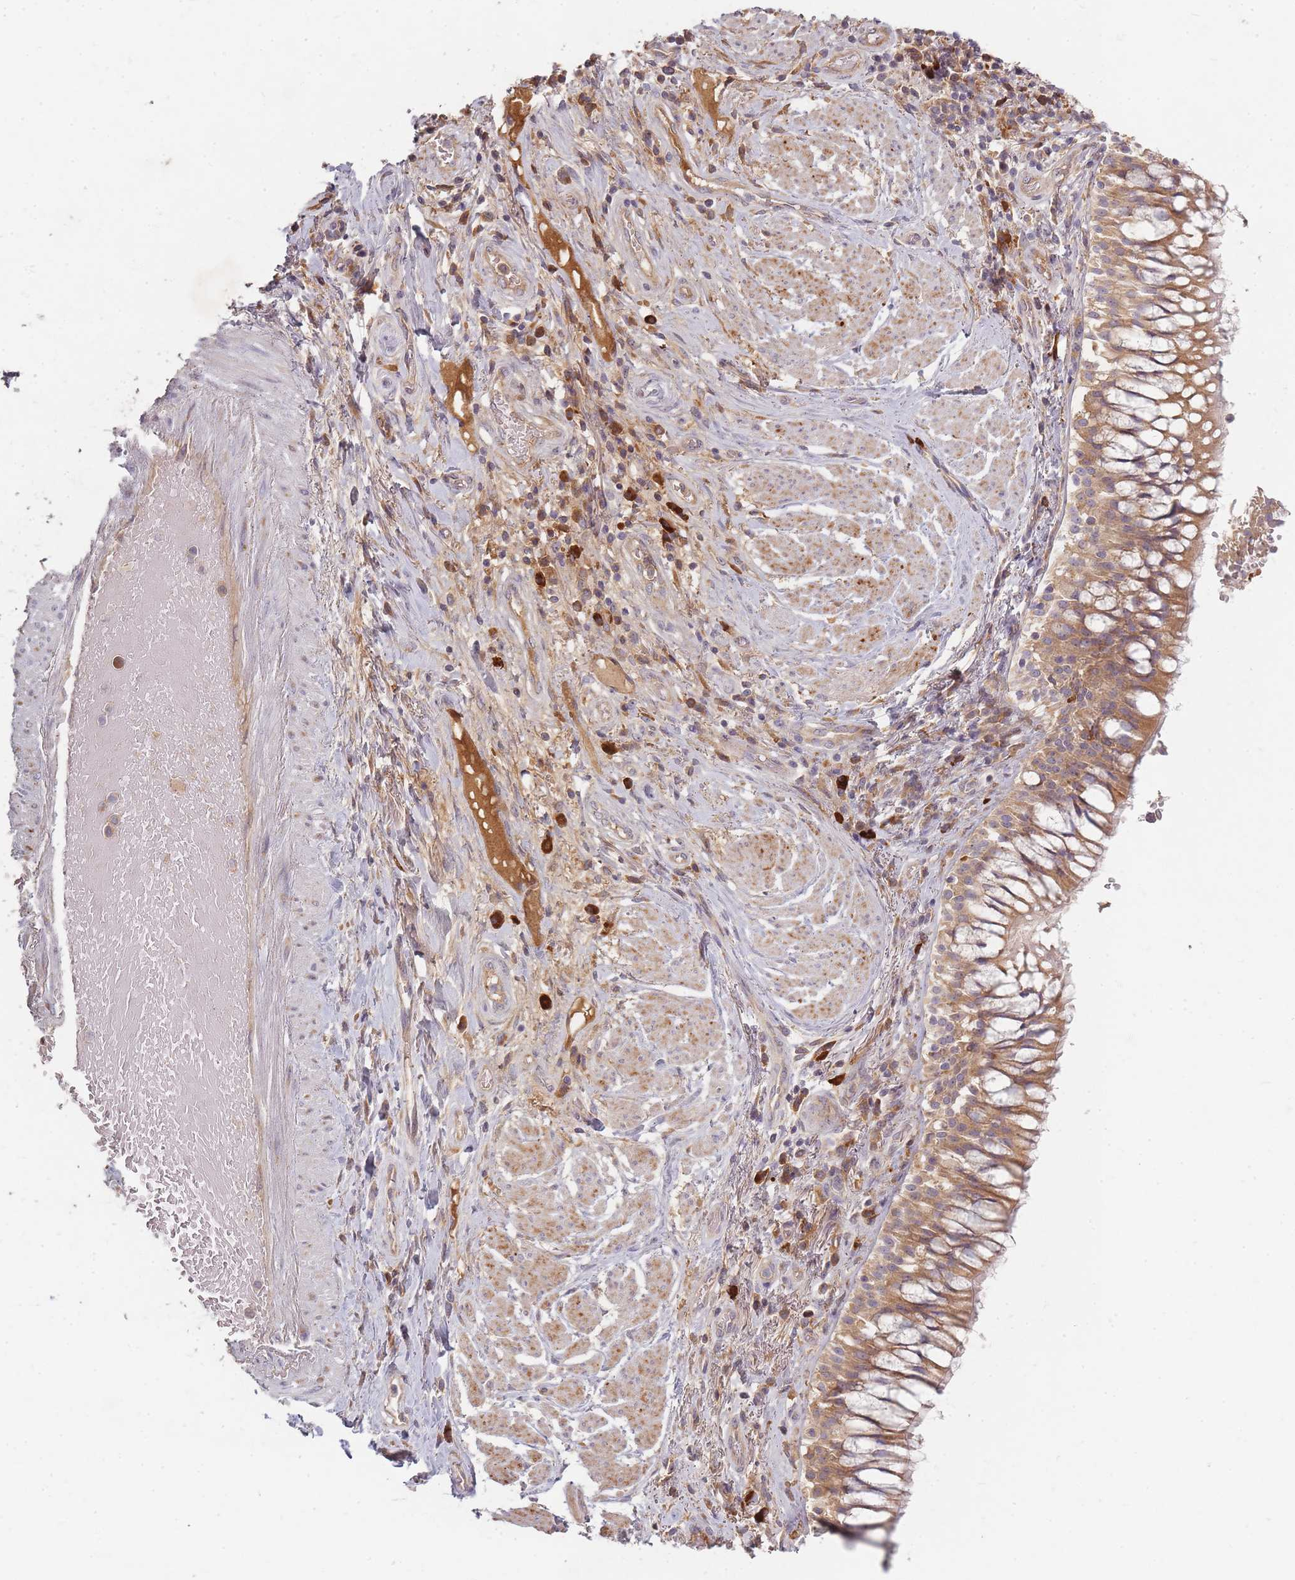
{"staining": {"intensity": "negative", "quantity": "none", "location": "none"}, "tissue": "adipose tissue", "cell_type": "Adipocytes", "image_type": "normal", "snomed": [{"axis": "morphology", "description": "Normal tissue, NOS"}, {"axis": "morphology", "description": "Squamous cell carcinoma, NOS"}, {"axis": "topography", "description": "Bronchus"}, {"axis": "topography", "description": "Lung"}], "caption": "There is no significant positivity in adipocytes of adipose tissue. (DAB (3,3'-diaminobenzidine) IHC with hematoxylin counter stain).", "gene": "SMIM14", "patient": {"sex": "male", "age": 64}}